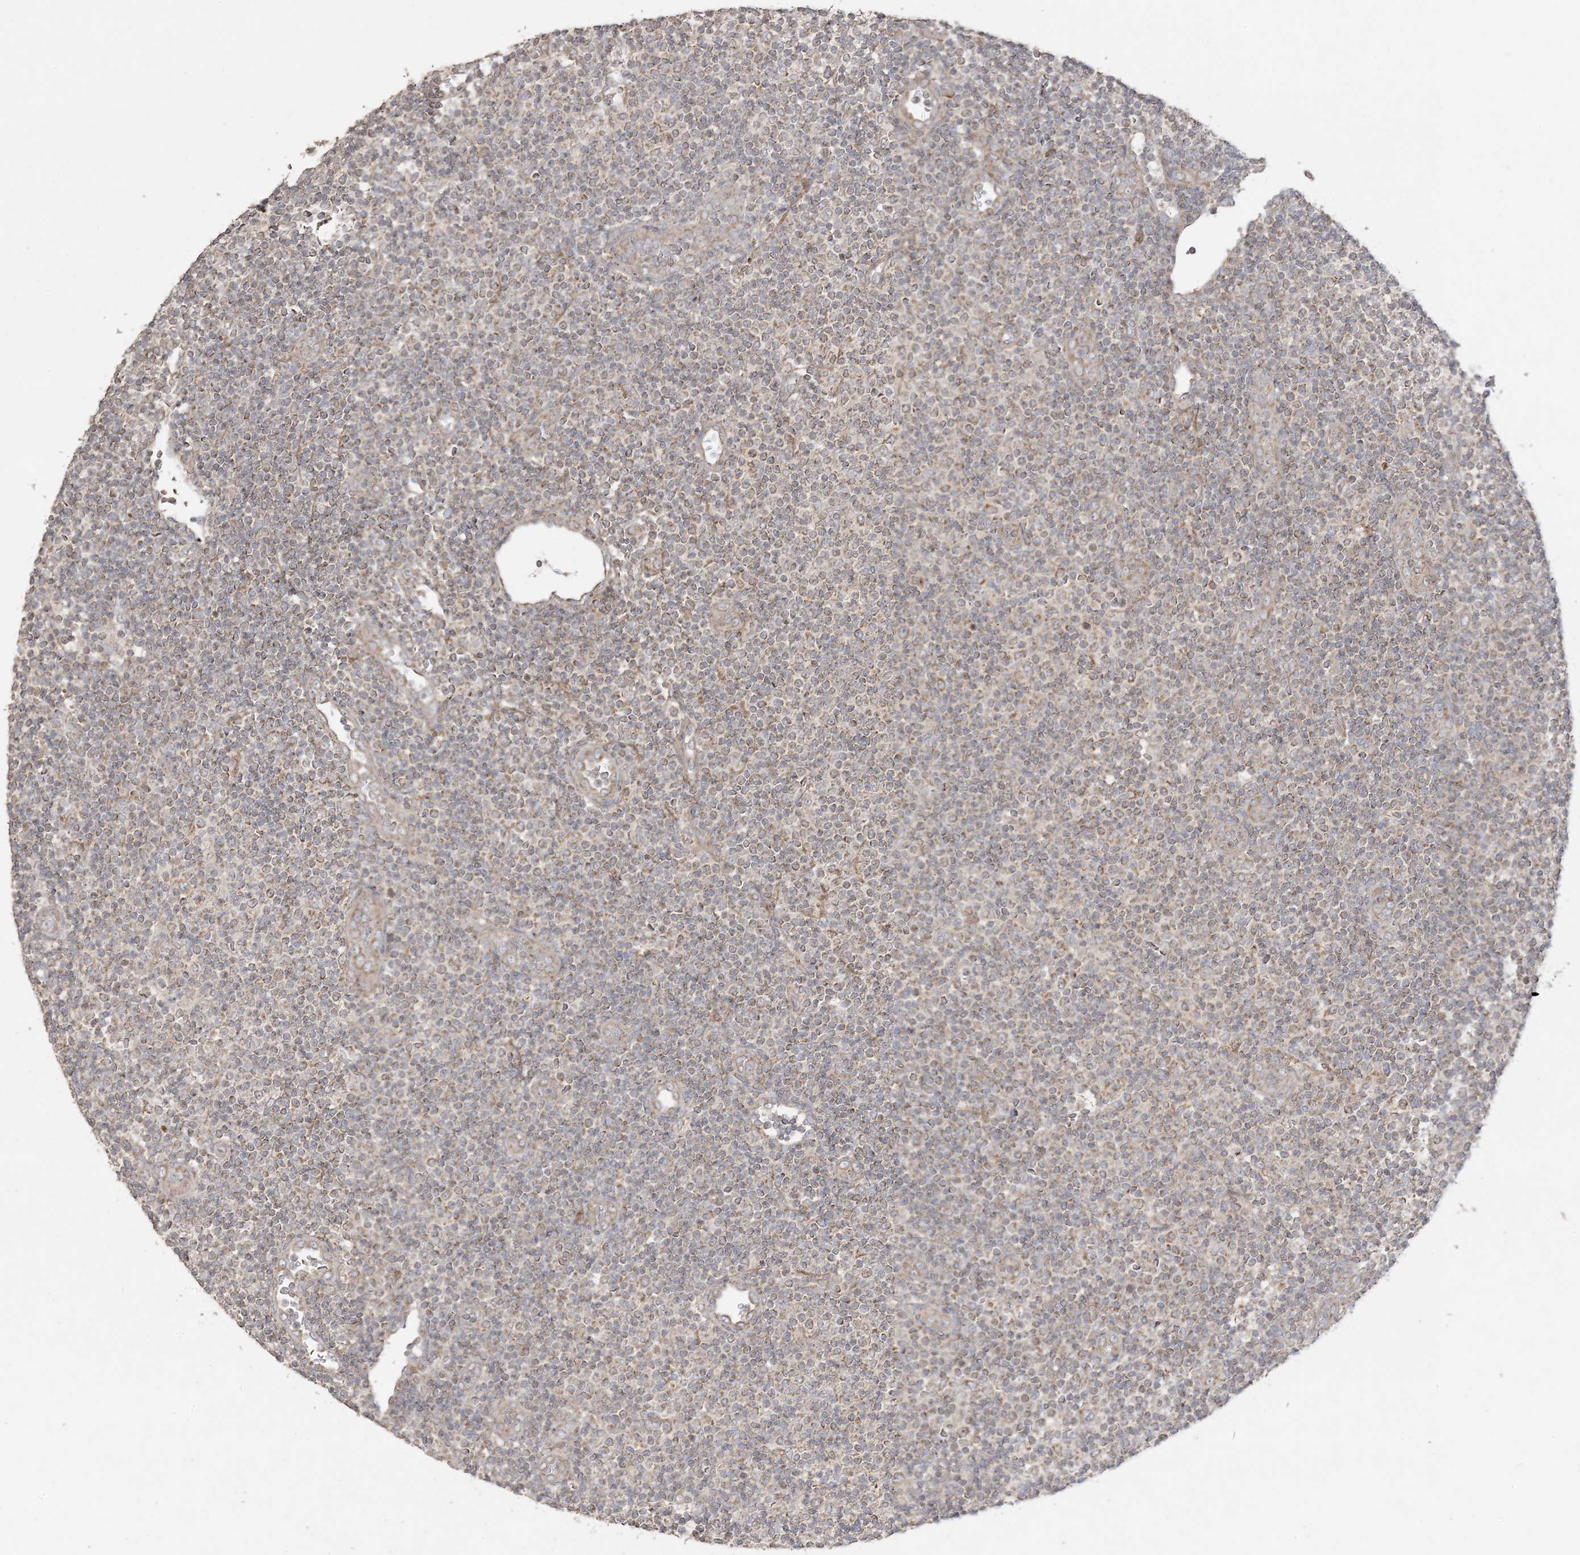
{"staining": {"intensity": "moderate", "quantity": ">75%", "location": "cytoplasmic/membranous"}, "tissue": "lymphoma", "cell_type": "Tumor cells", "image_type": "cancer", "snomed": [{"axis": "morphology", "description": "Malignant lymphoma, non-Hodgkin's type, Low grade"}, {"axis": "topography", "description": "Lymph node"}], "caption": "Low-grade malignant lymphoma, non-Hodgkin's type tissue shows moderate cytoplasmic/membranous expression in about >75% of tumor cells", "gene": "SIRT3", "patient": {"sex": "male", "age": 83}}